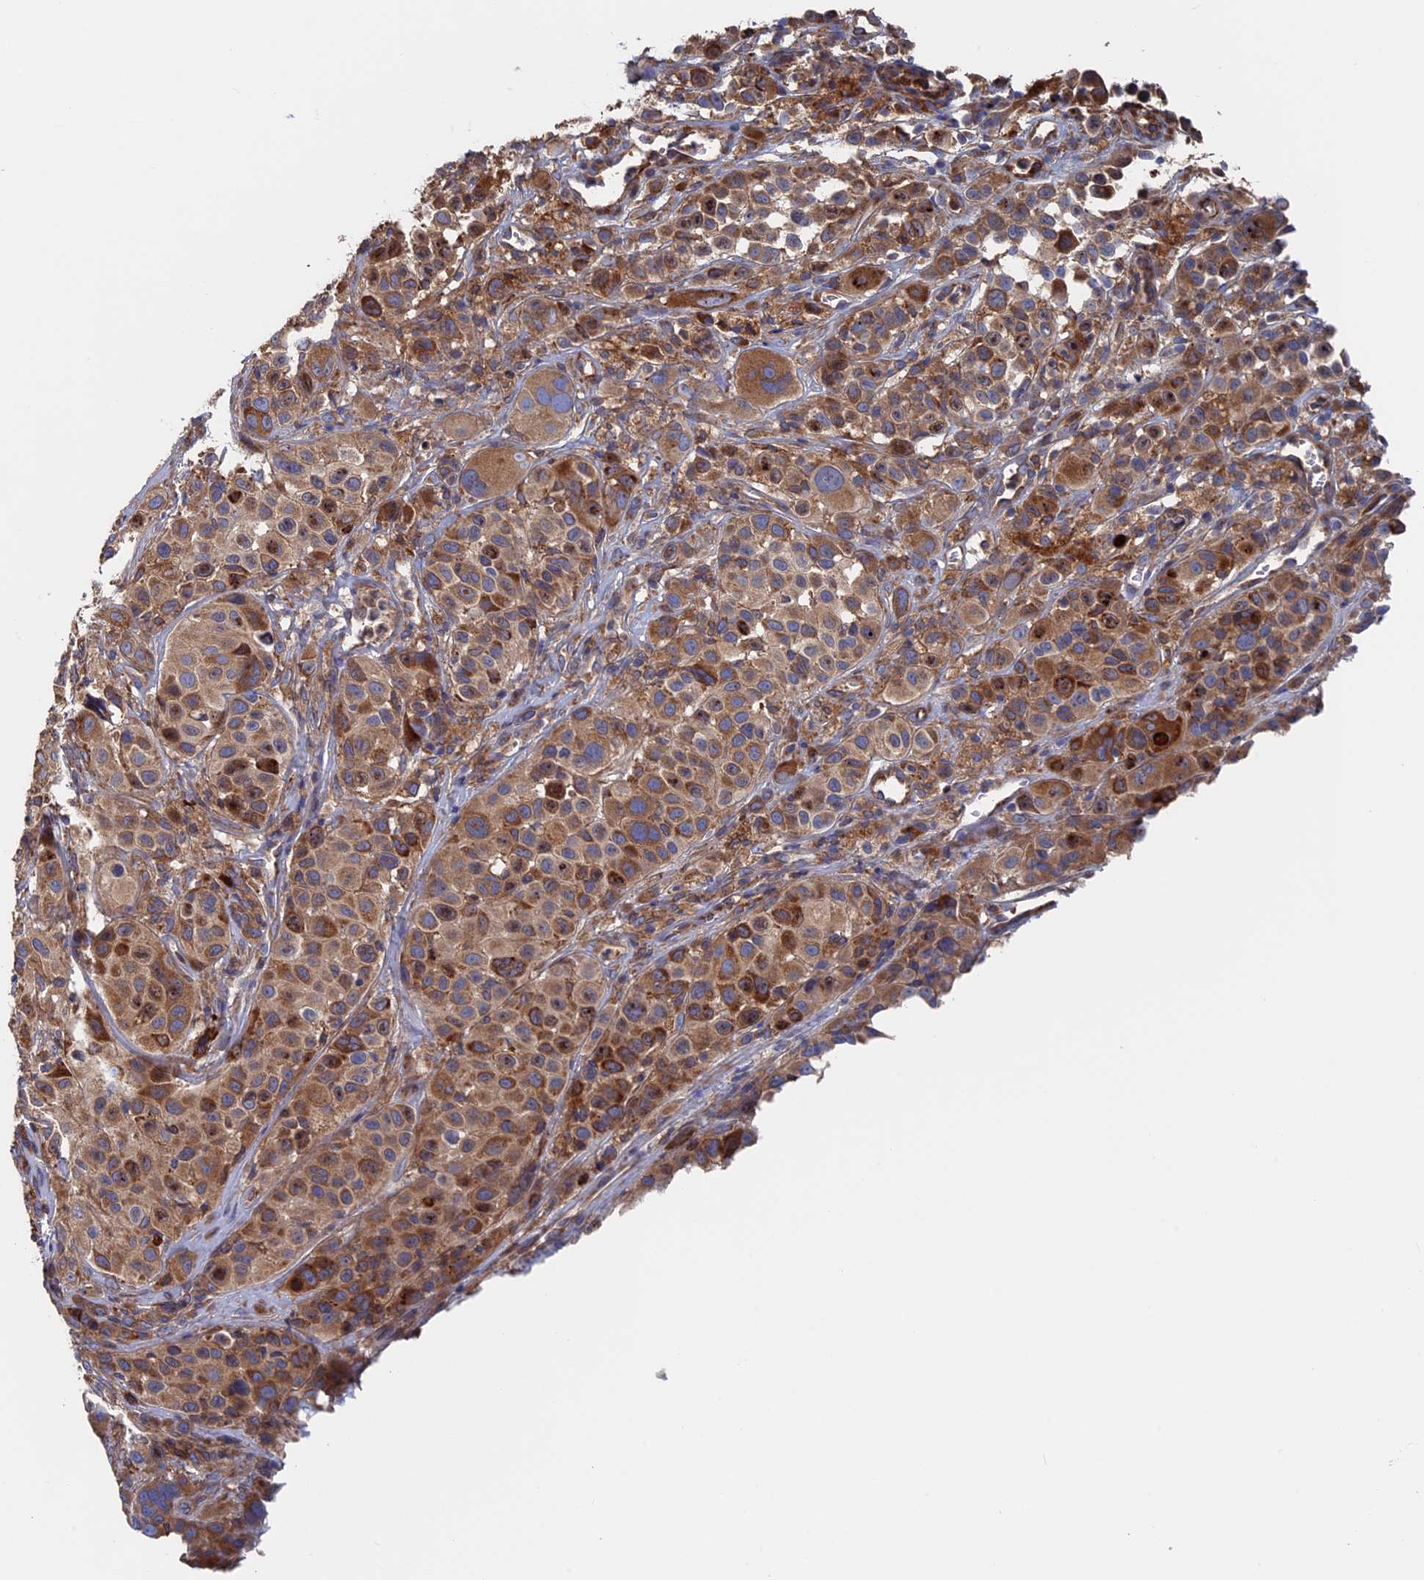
{"staining": {"intensity": "moderate", "quantity": ">75%", "location": "cytoplasmic/membranous"}, "tissue": "melanoma", "cell_type": "Tumor cells", "image_type": "cancer", "snomed": [{"axis": "morphology", "description": "Malignant melanoma, NOS"}, {"axis": "topography", "description": "Skin of trunk"}], "caption": "Approximately >75% of tumor cells in human malignant melanoma display moderate cytoplasmic/membranous protein expression as visualized by brown immunohistochemical staining.", "gene": "DNAJC3", "patient": {"sex": "male", "age": 71}}